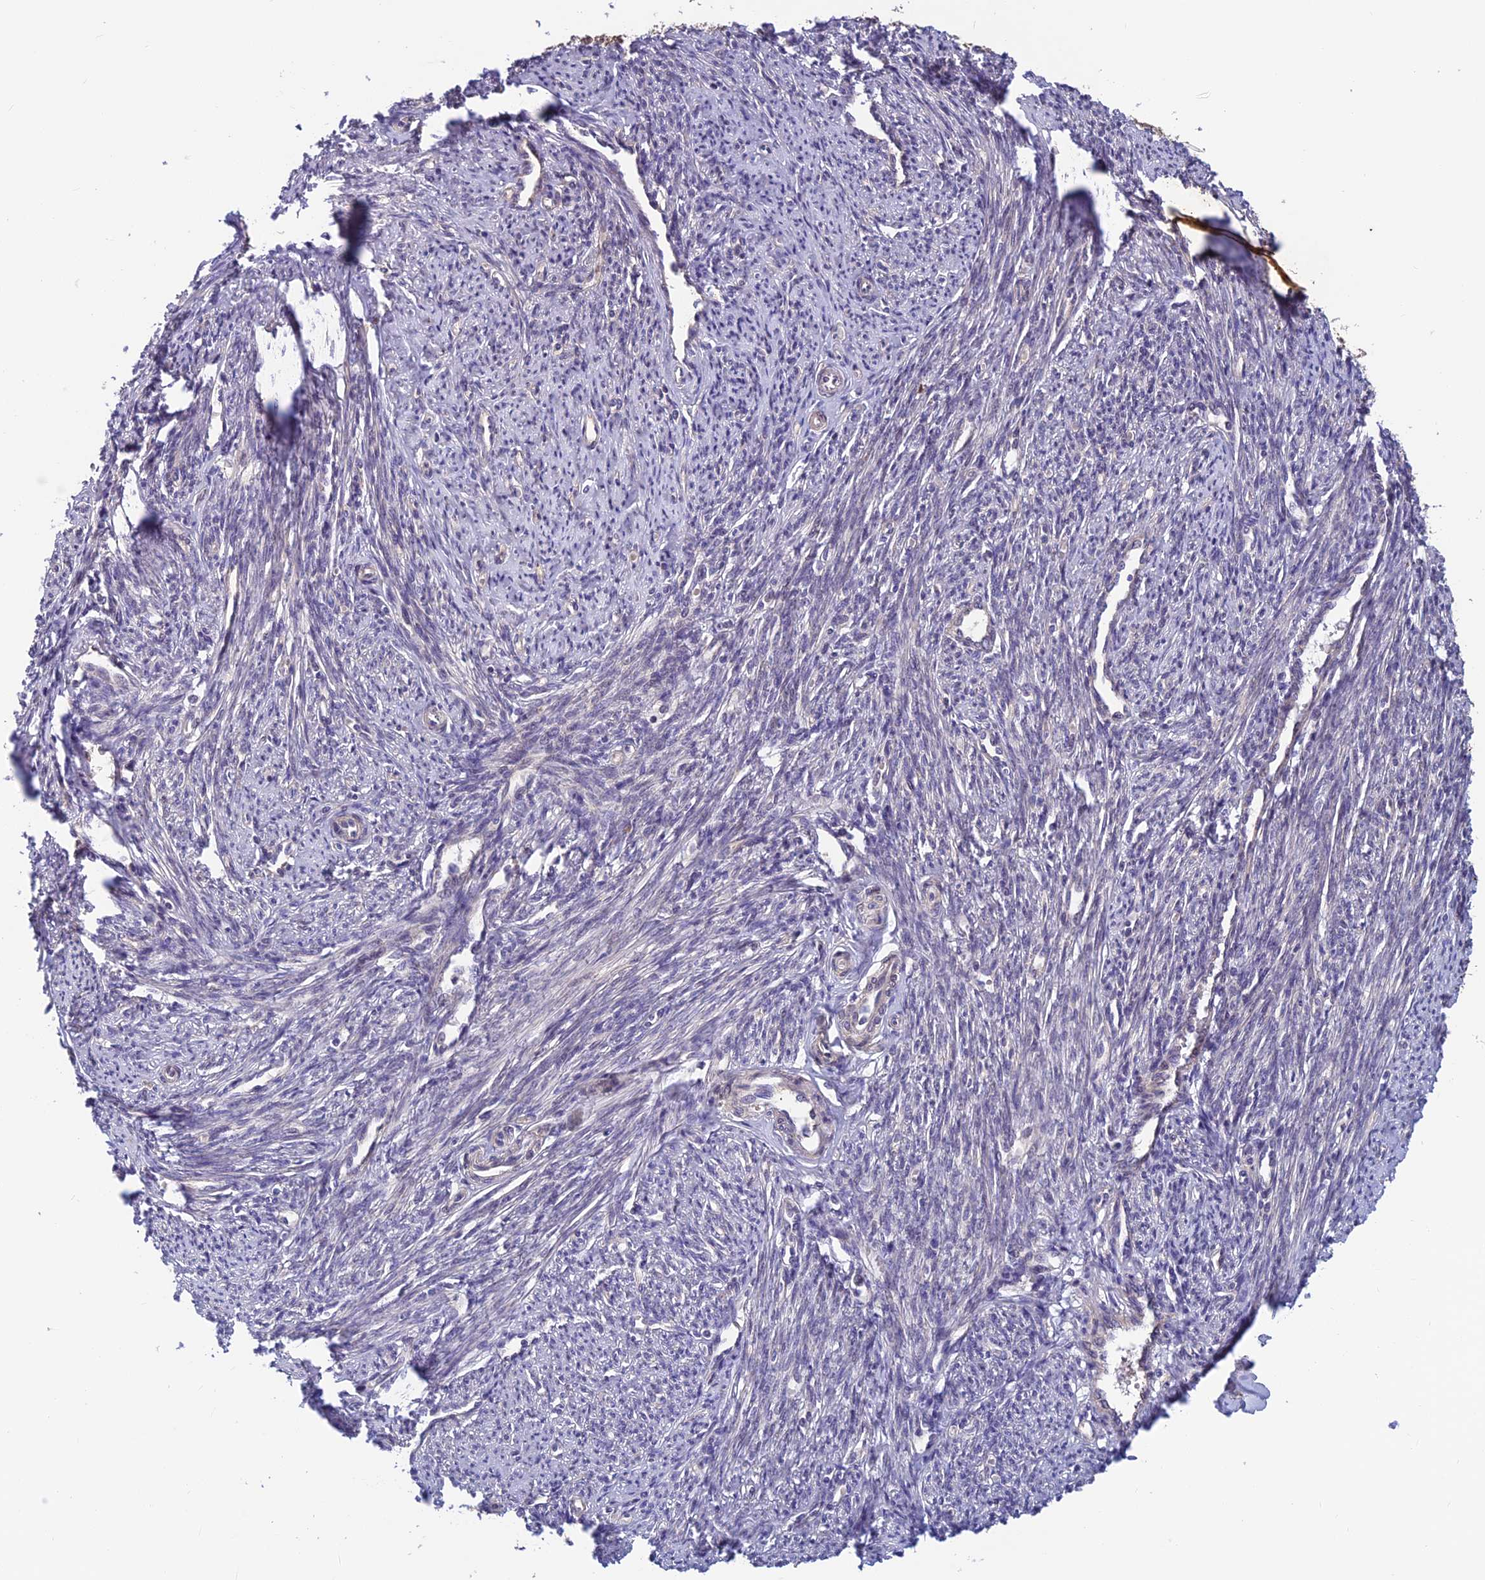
{"staining": {"intensity": "moderate", "quantity": "<25%", "location": "cytoplasmic/membranous"}, "tissue": "smooth muscle", "cell_type": "Smooth muscle cells", "image_type": "normal", "snomed": [{"axis": "morphology", "description": "Normal tissue, NOS"}, {"axis": "topography", "description": "Smooth muscle"}, {"axis": "topography", "description": "Uterus"}], "caption": "Smooth muscle stained with DAB (3,3'-diaminobenzidine) immunohistochemistry reveals low levels of moderate cytoplasmic/membranous expression in about <25% of smooth muscle cells. (DAB IHC with brightfield microscopy, high magnification).", "gene": "CCDC15", "patient": {"sex": "female", "age": 59}}